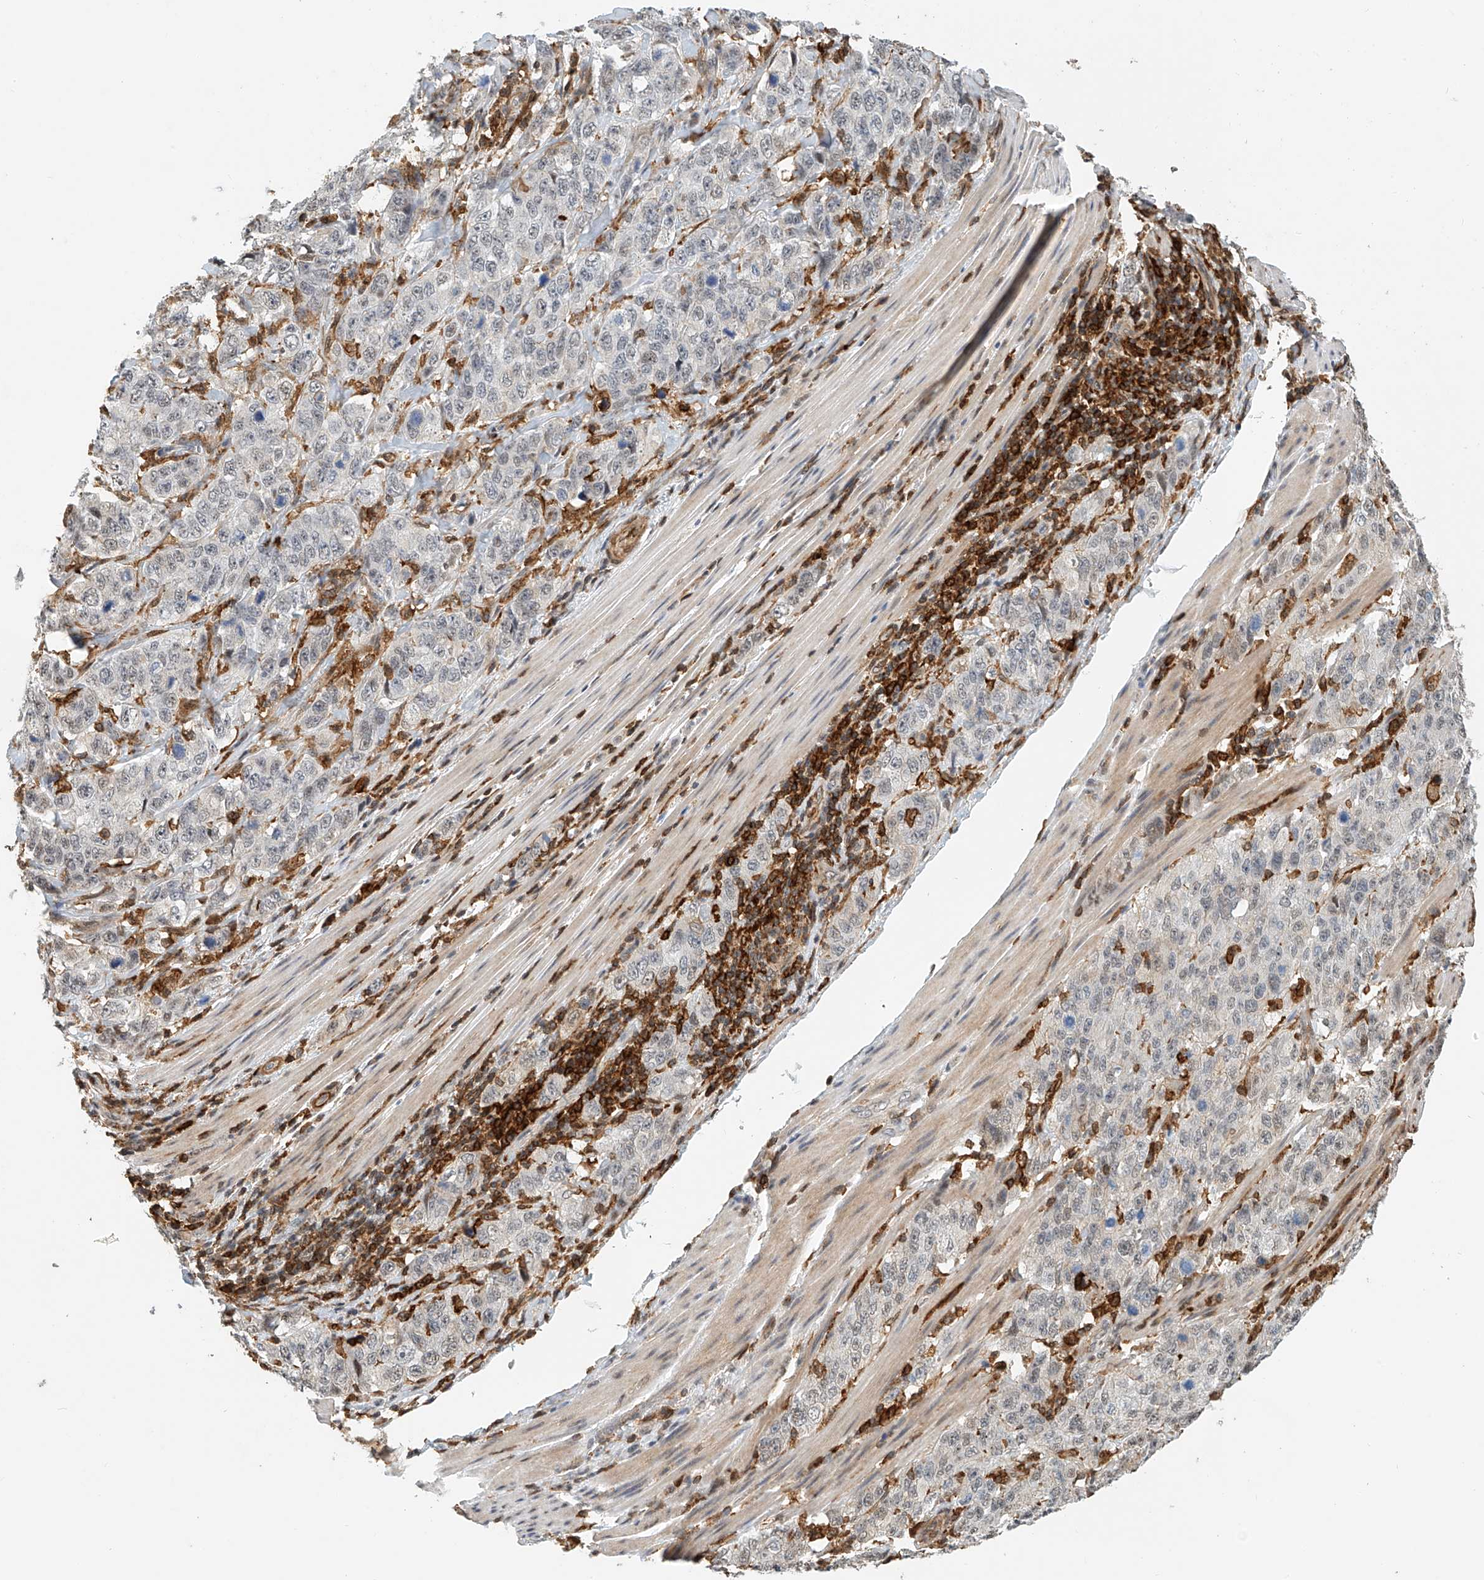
{"staining": {"intensity": "weak", "quantity": "<25%", "location": "nuclear"}, "tissue": "stomach cancer", "cell_type": "Tumor cells", "image_type": "cancer", "snomed": [{"axis": "morphology", "description": "Adenocarcinoma, NOS"}, {"axis": "topography", "description": "Stomach"}], "caption": "DAB (3,3'-diaminobenzidine) immunohistochemical staining of human stomach cancer reveals no significant staining in tumor cells.", "gene": "MICAL1", "patient": {"sex": "male", "age": 48}}